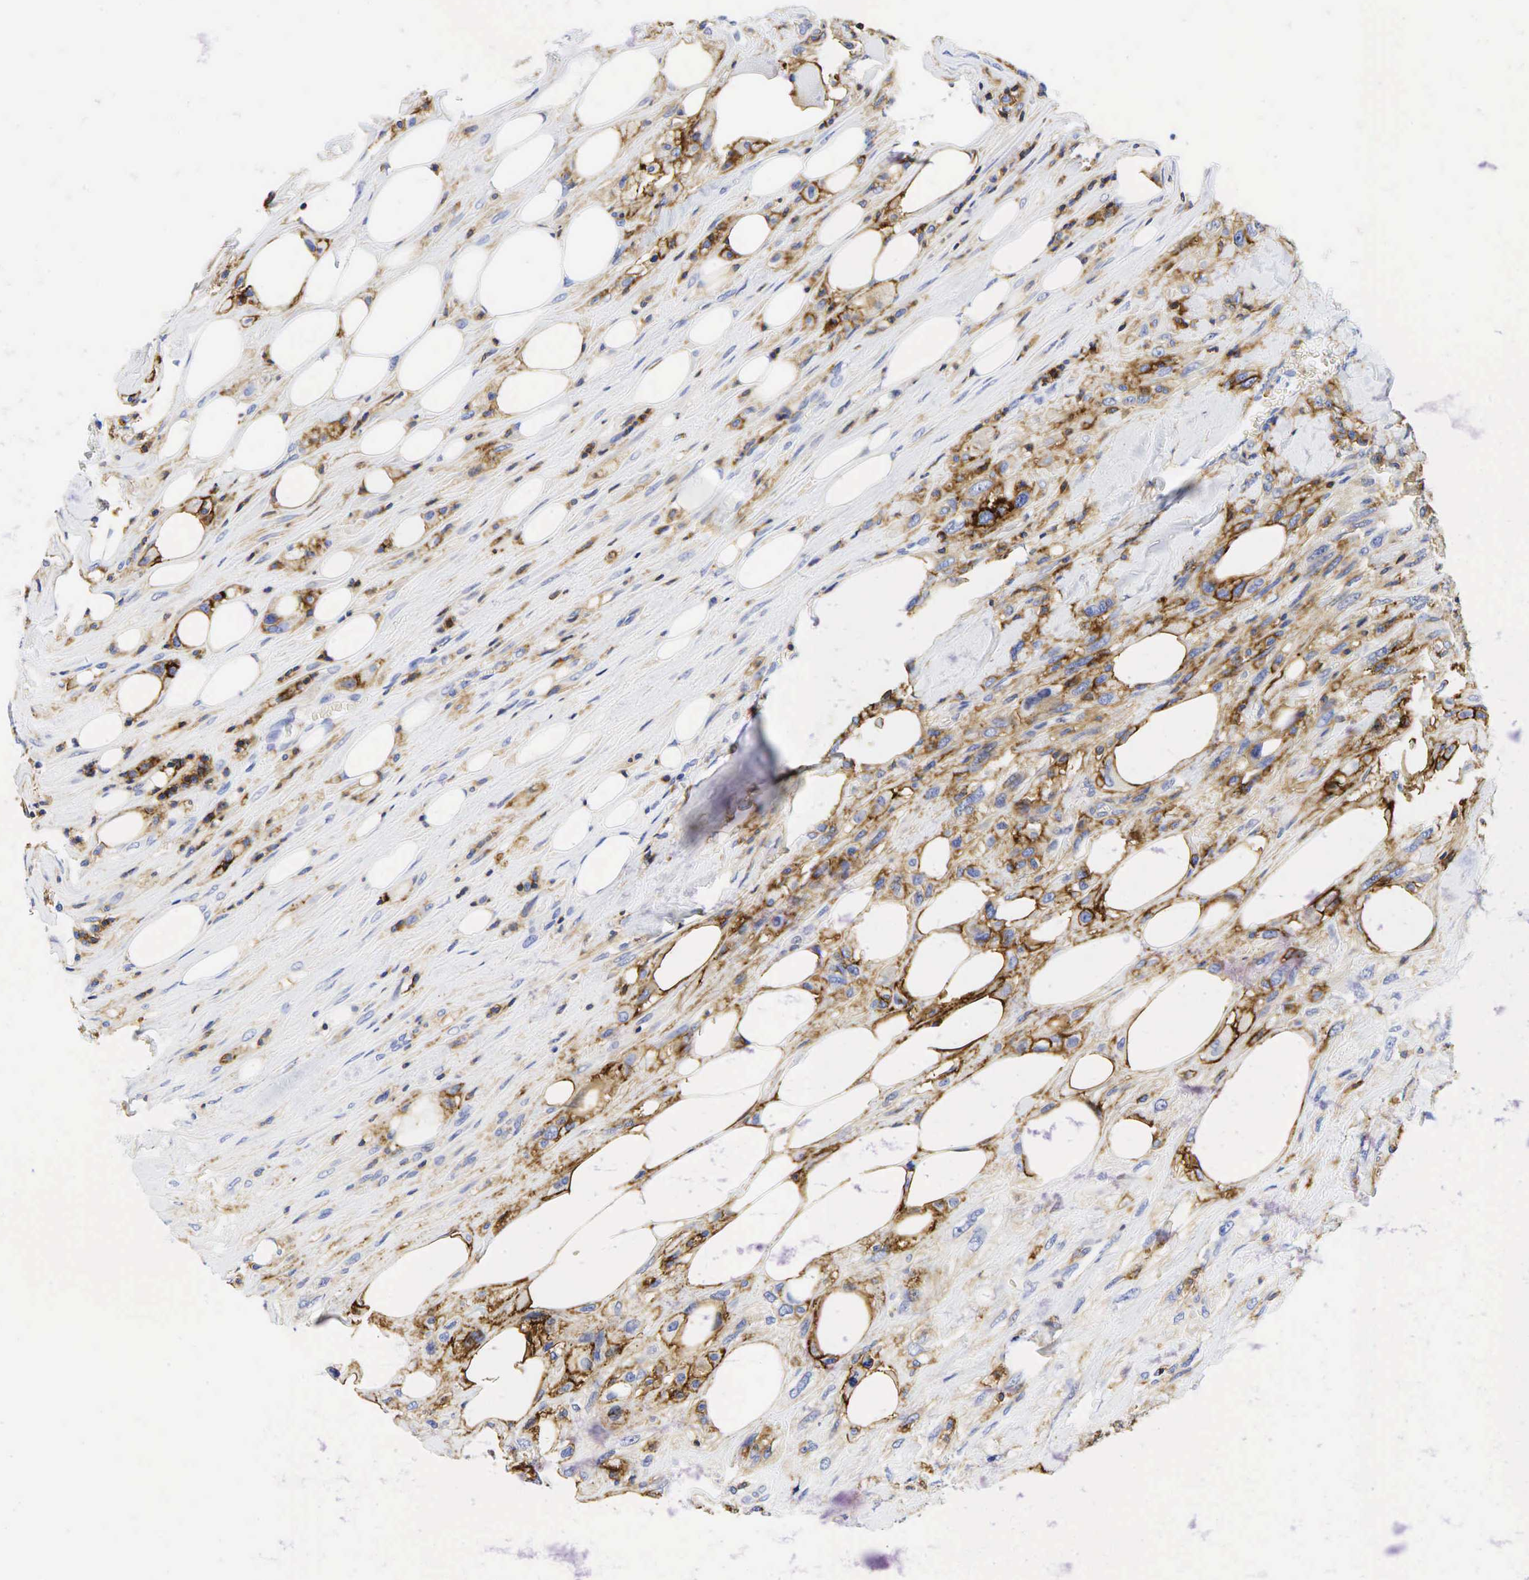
{"staining": {"intensity": "moderate", "quantity": "25%-75%", "location": "cytoplasmic/membranous"}, "tissue": "breast cancer", "cell_type": "Tumor cells", "image_type": "cancer", "snomed": [{"axis": "morphology", "description": "Neoplasm, malignant, NOS"}, {"axis": "topography", "description": "Breast"}], "caption": "An image showing moderate cytoplasmic/membranous expression in about 25%-75% of tumor cells in neoplasm (malignant) (breast), as visualized by brown immunohistochemical staining.", "gene": "CD44", "patient": {"sex": "female", "age": 50}}